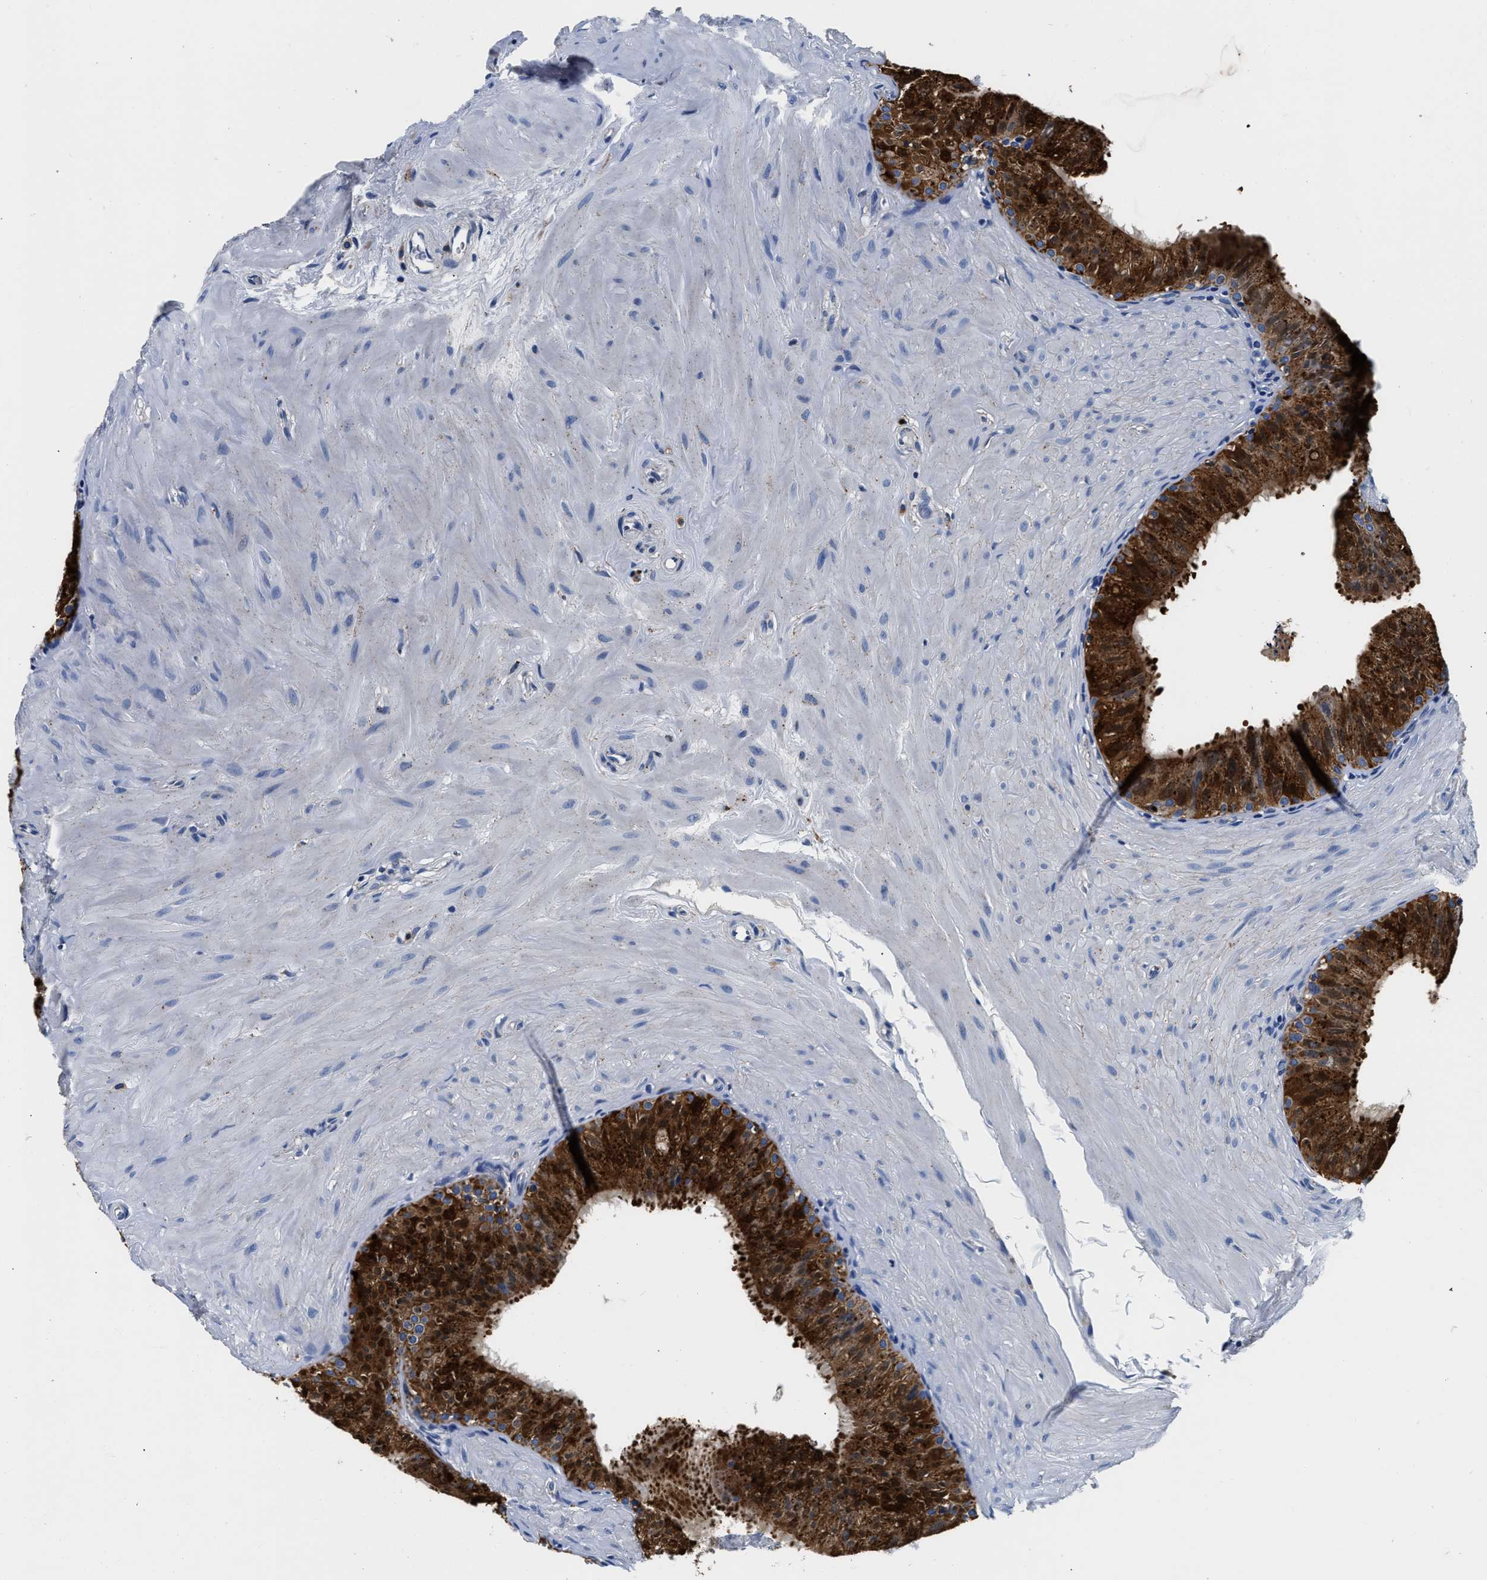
{"staining": {"intensity": "strong", "quantity": ">75%", "location": "cytoplasmic/membranous"}, "tissue": "epididymis", "cell_type": "Glandular cells", "image_type": "normal", "snomed": [{"axis": "morphology", "description": "Normal tissue, NOS"}, {"axis": "topography", "description": "Epididymis"}], "caption": "Immunohistochemical staining of normal human epididymis displays high levels of strong cytoplasmic/membranous positivity in approximately >75% of glandular cells. (Brightfield microscopy of DAB IHC at high magnification).", "gene": "GRN", "patient": {"sex": "male", "age": 34}}